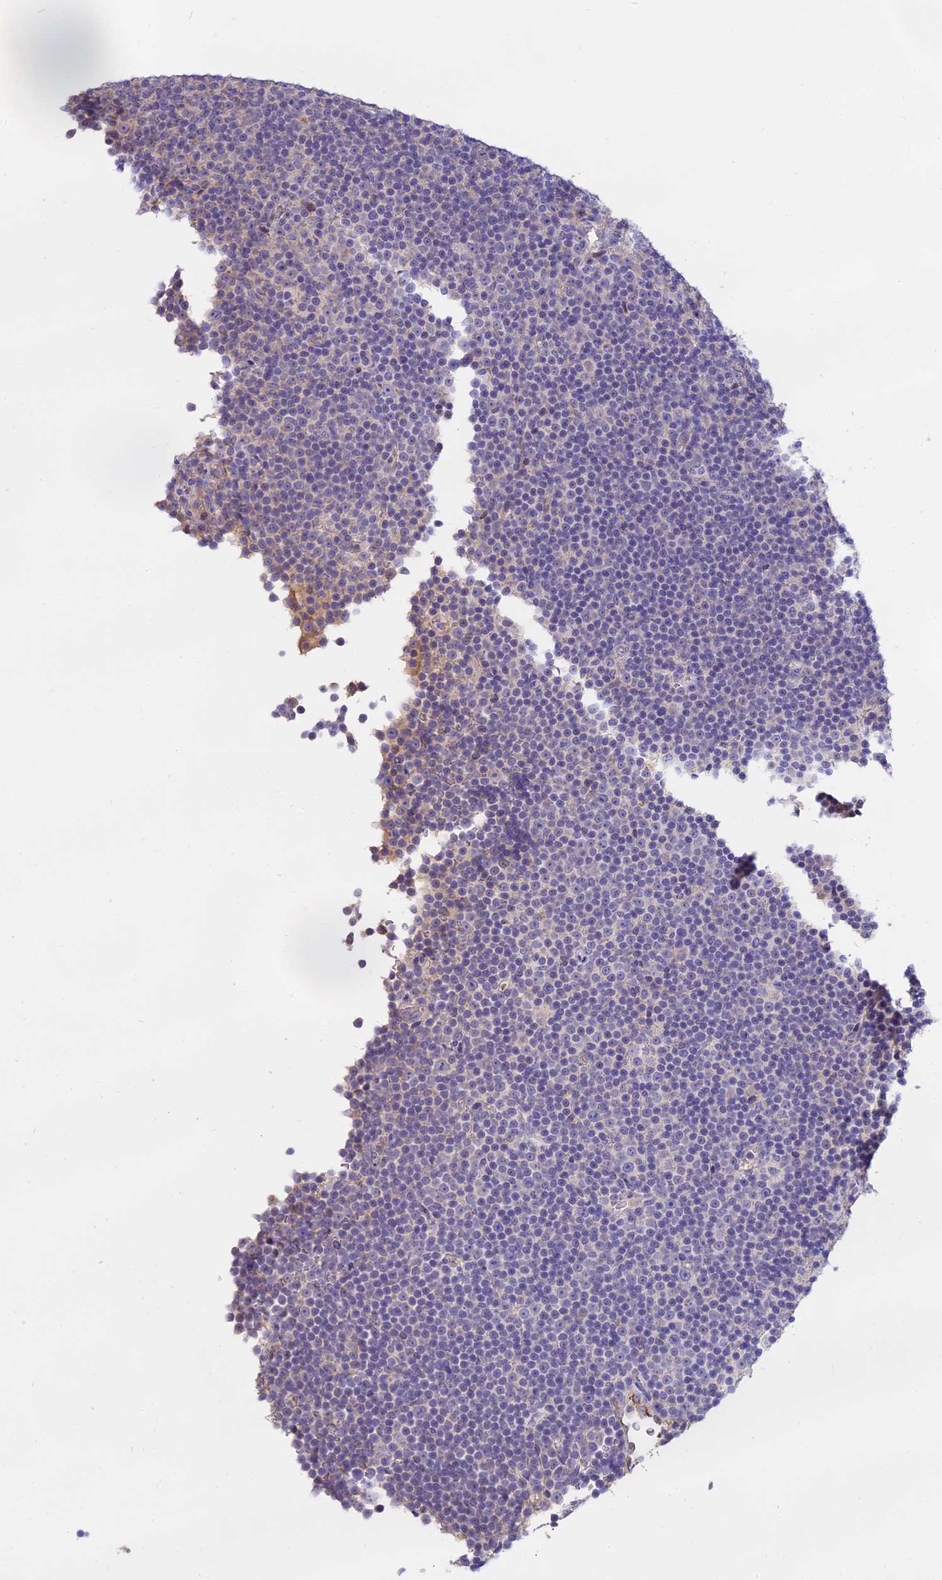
{"staining": {"intensity": "negative", "quantity": "none", "location": "none"}, "tissue": "lymphoma", "cell_type": "Tumor cells", "image_type": "cancer", "snomed": [{"axis": "morphology", "description": "Malignant lymphoma, non-Hodgkin's type, Low grade"}, {"axis": "topography", "description": "Lymph node"}], "caption": "Lymphoma stained for a protein using immunohistochemistry (IHC) displays no expression tumor cells.", "gene": "WFDC2", "patient": {"sex": "female", "age": 67}}